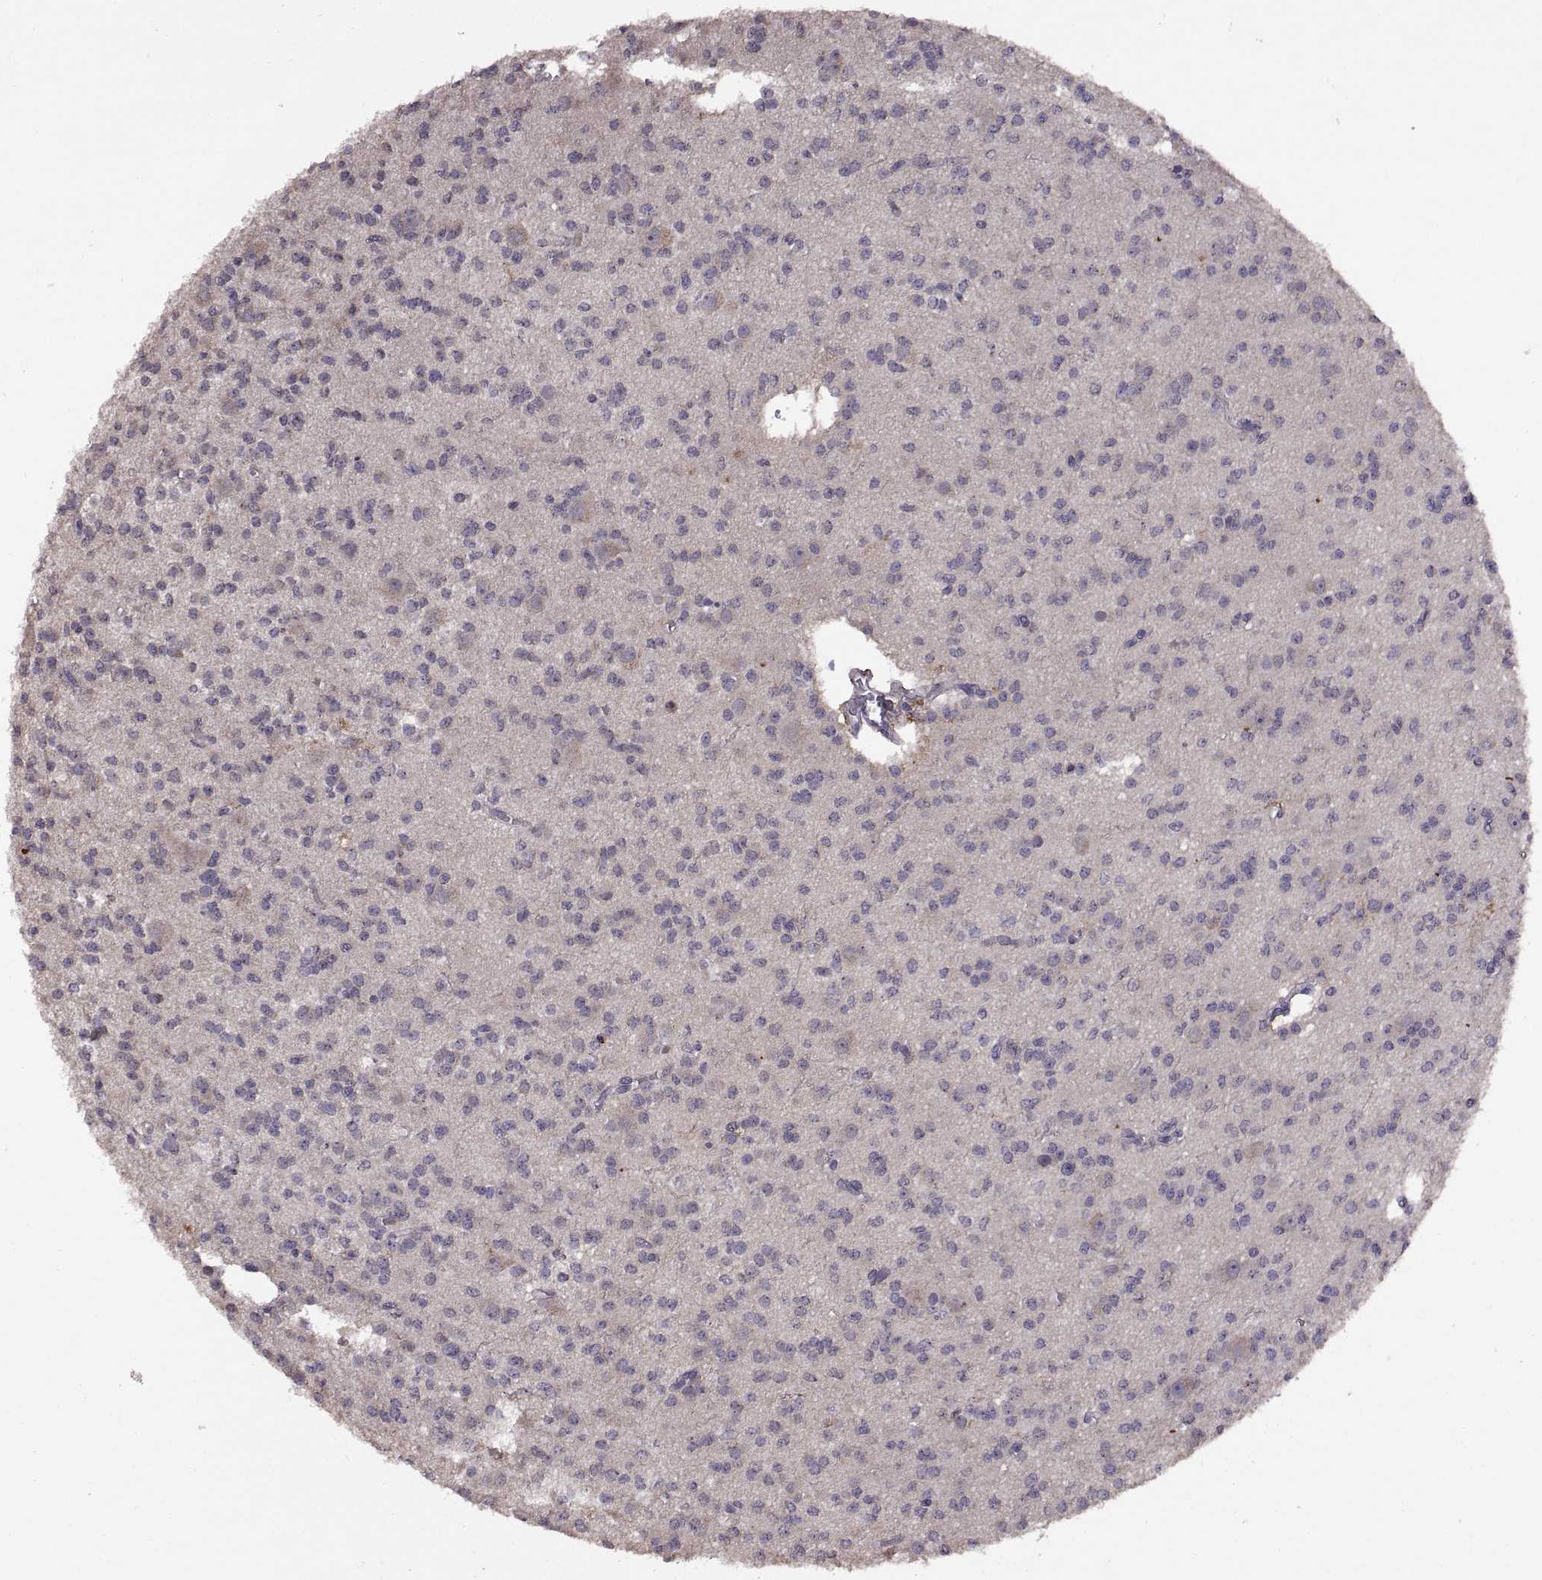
{"staining": {"intensity": "negative", "quantity": "none", "location": "none"}, "tissue": "glioma", "cell_type": "Tumor cells", "image_type": "cancer", "snomed": [{"axis": "morphology", "description": "Glioma, malignant, Low grade"}, {"axis": "topography", "description": "Brain"}], "caption": "Tumor cells show no significant staining in malignant low-grade glioma.", "gene": "NMNAT2", "patient": {"sex": "male", "age": 27}}